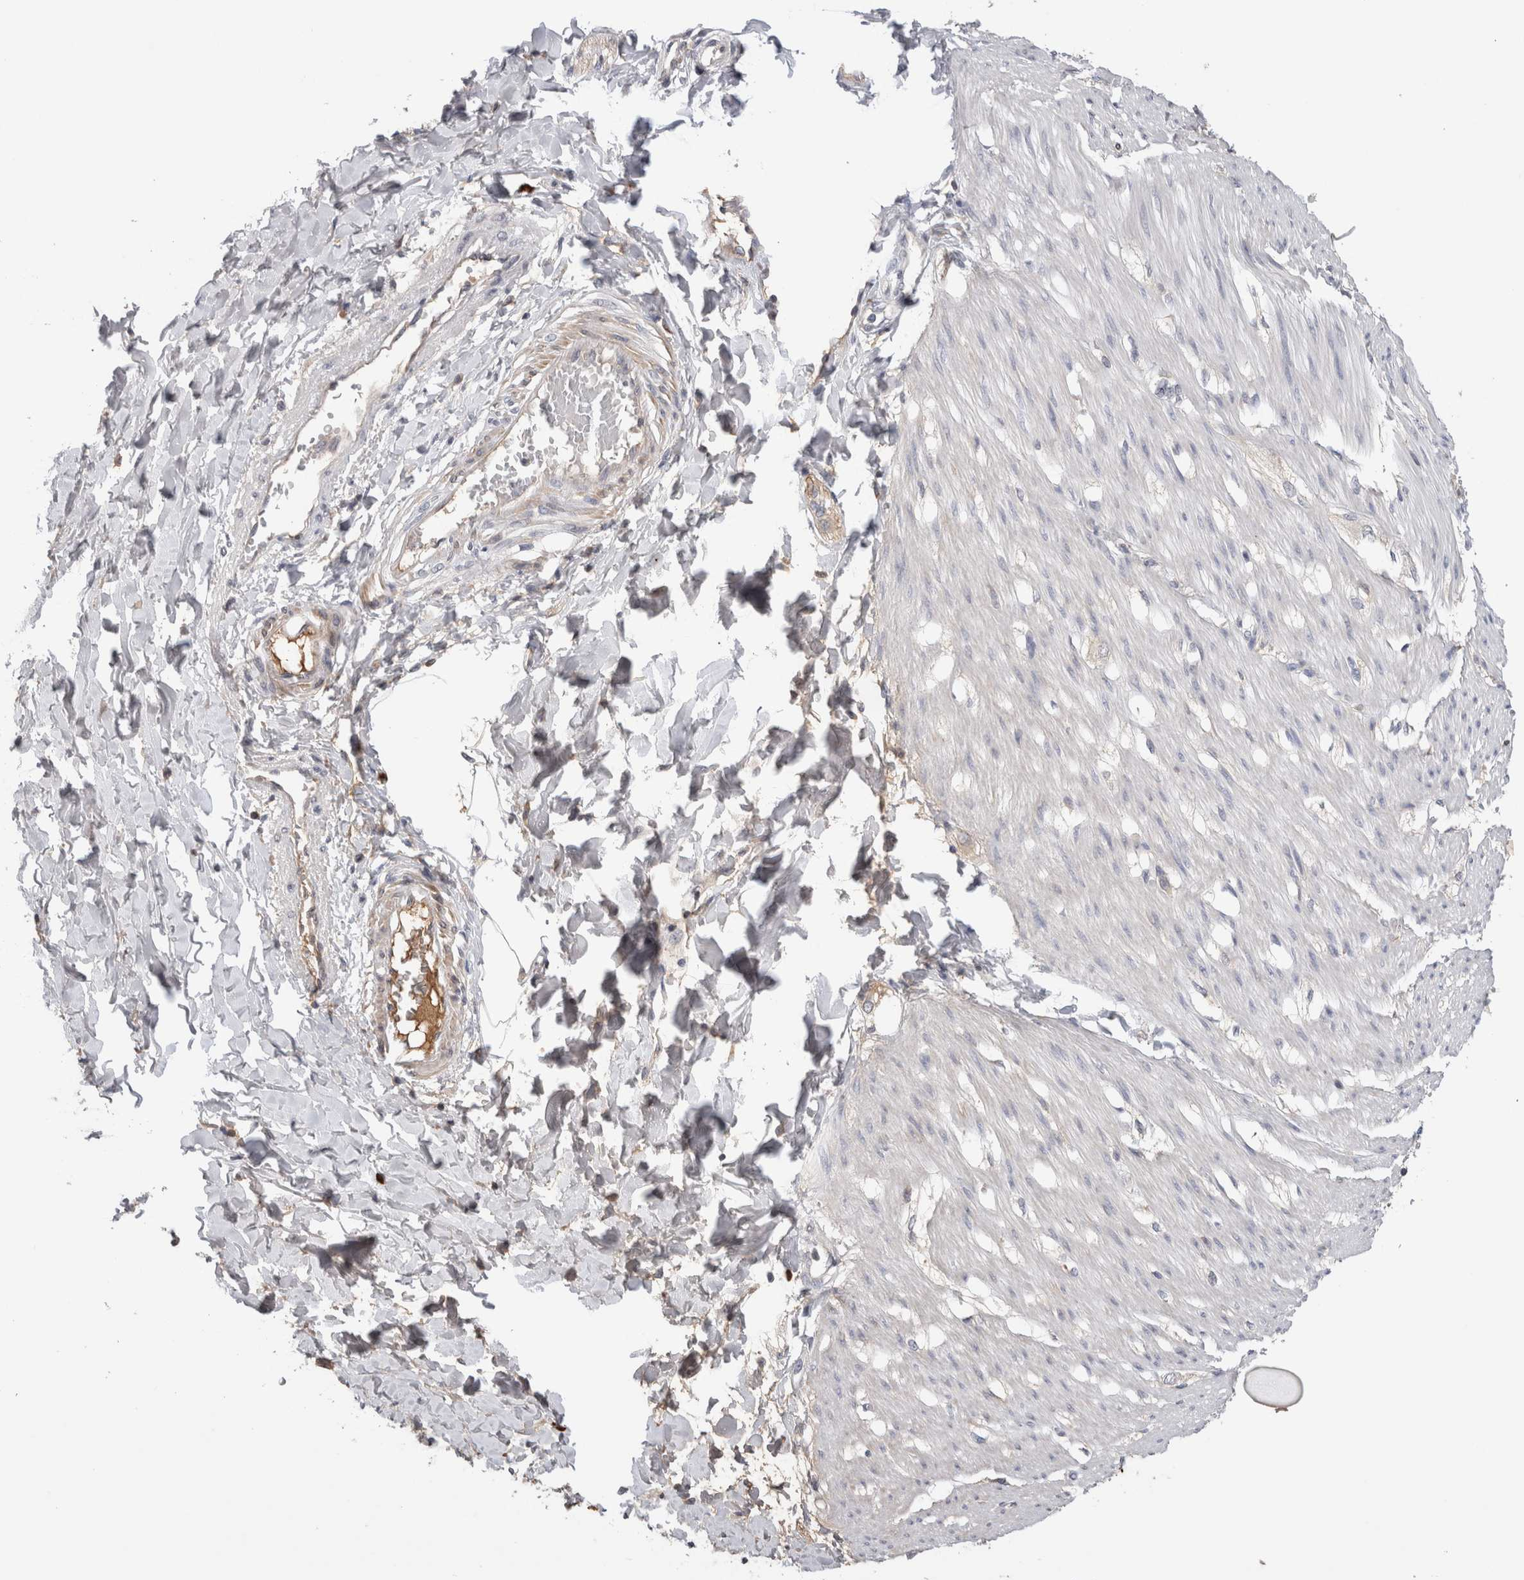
{"staining": {"intensity": "negative", "quantity": "none", "location": "none"}, "tissue": "smooth muscle", "cell_type": "Smooth muscle cells", "image_type": "normal", "snomed": [{"axis": "morphology", "description": "Normal tissue, NOS"}, {"axis": "morphology", "description": "Adenocarcinoma, NOS"}, {"axis": "topography", "description": "Smooth muscle"}, {"axis": "topography", "description": "Colon"}], "caption": "This is a micrograph of immunohistochemistry staining of benign smooth muscle, which shows no staining in smooth muscle cells.", "gene": "PPP3CC", "patient": {"sex": "male", "age": 14}}